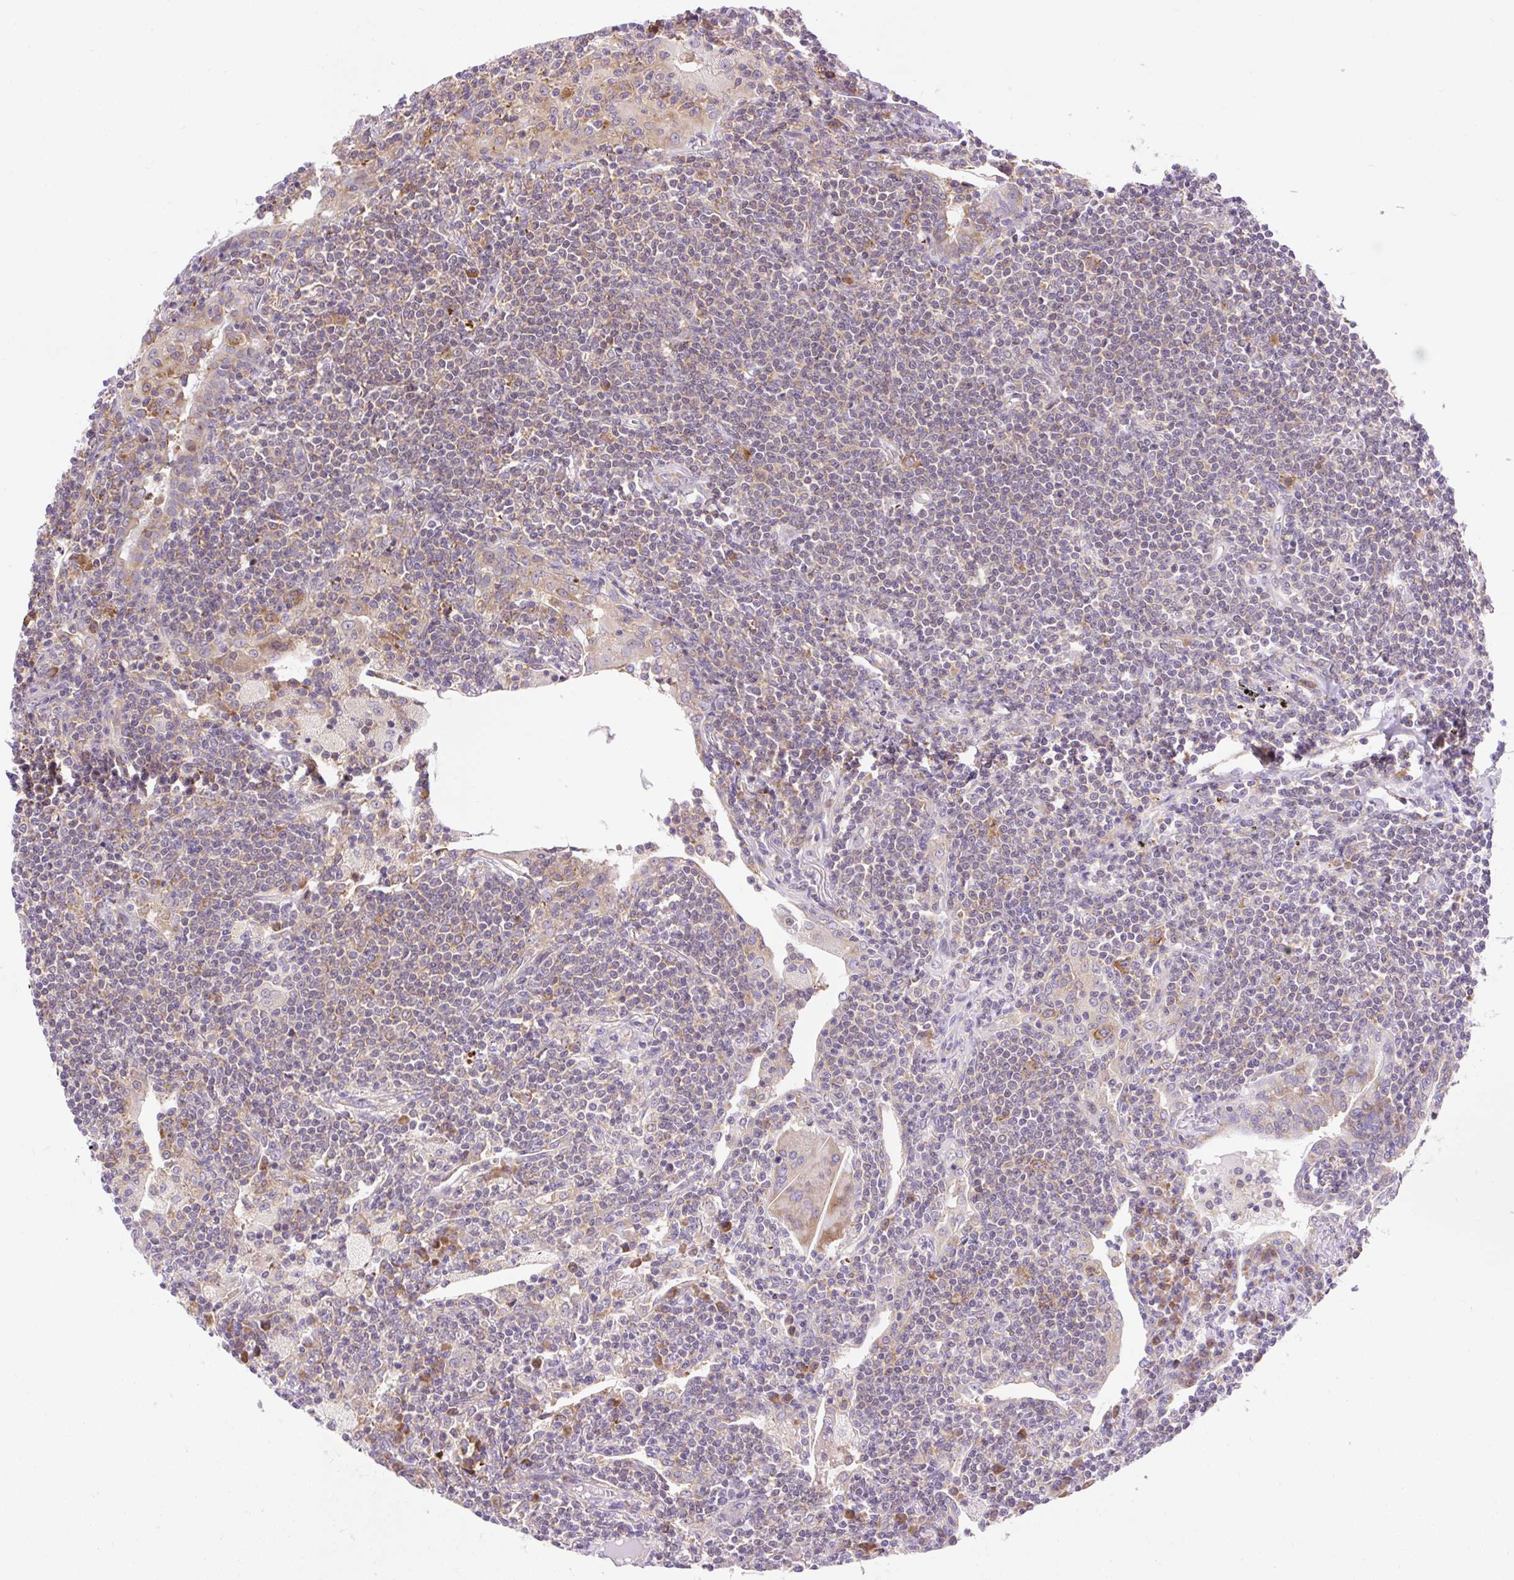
{"staining": {"intensity": "weak", "quantity": "<25%", "location": "cytoplasmic/membranous"}, "tissue": "lymphoma", "cell_type": "Tumor cells", "image_type": "cancer", "snomed": [{"axis": "morphology", "description": "Malignant lymphoma, non-Hodgkin's type, Low grade"}, {"axis": "topography", "description": "Lung"}], "caption": "A photomicrograph of human lymphoma is negative for staining in tumor cells.", "gene": "GPR45", "patient": {"sex": "female", "age": 71}}